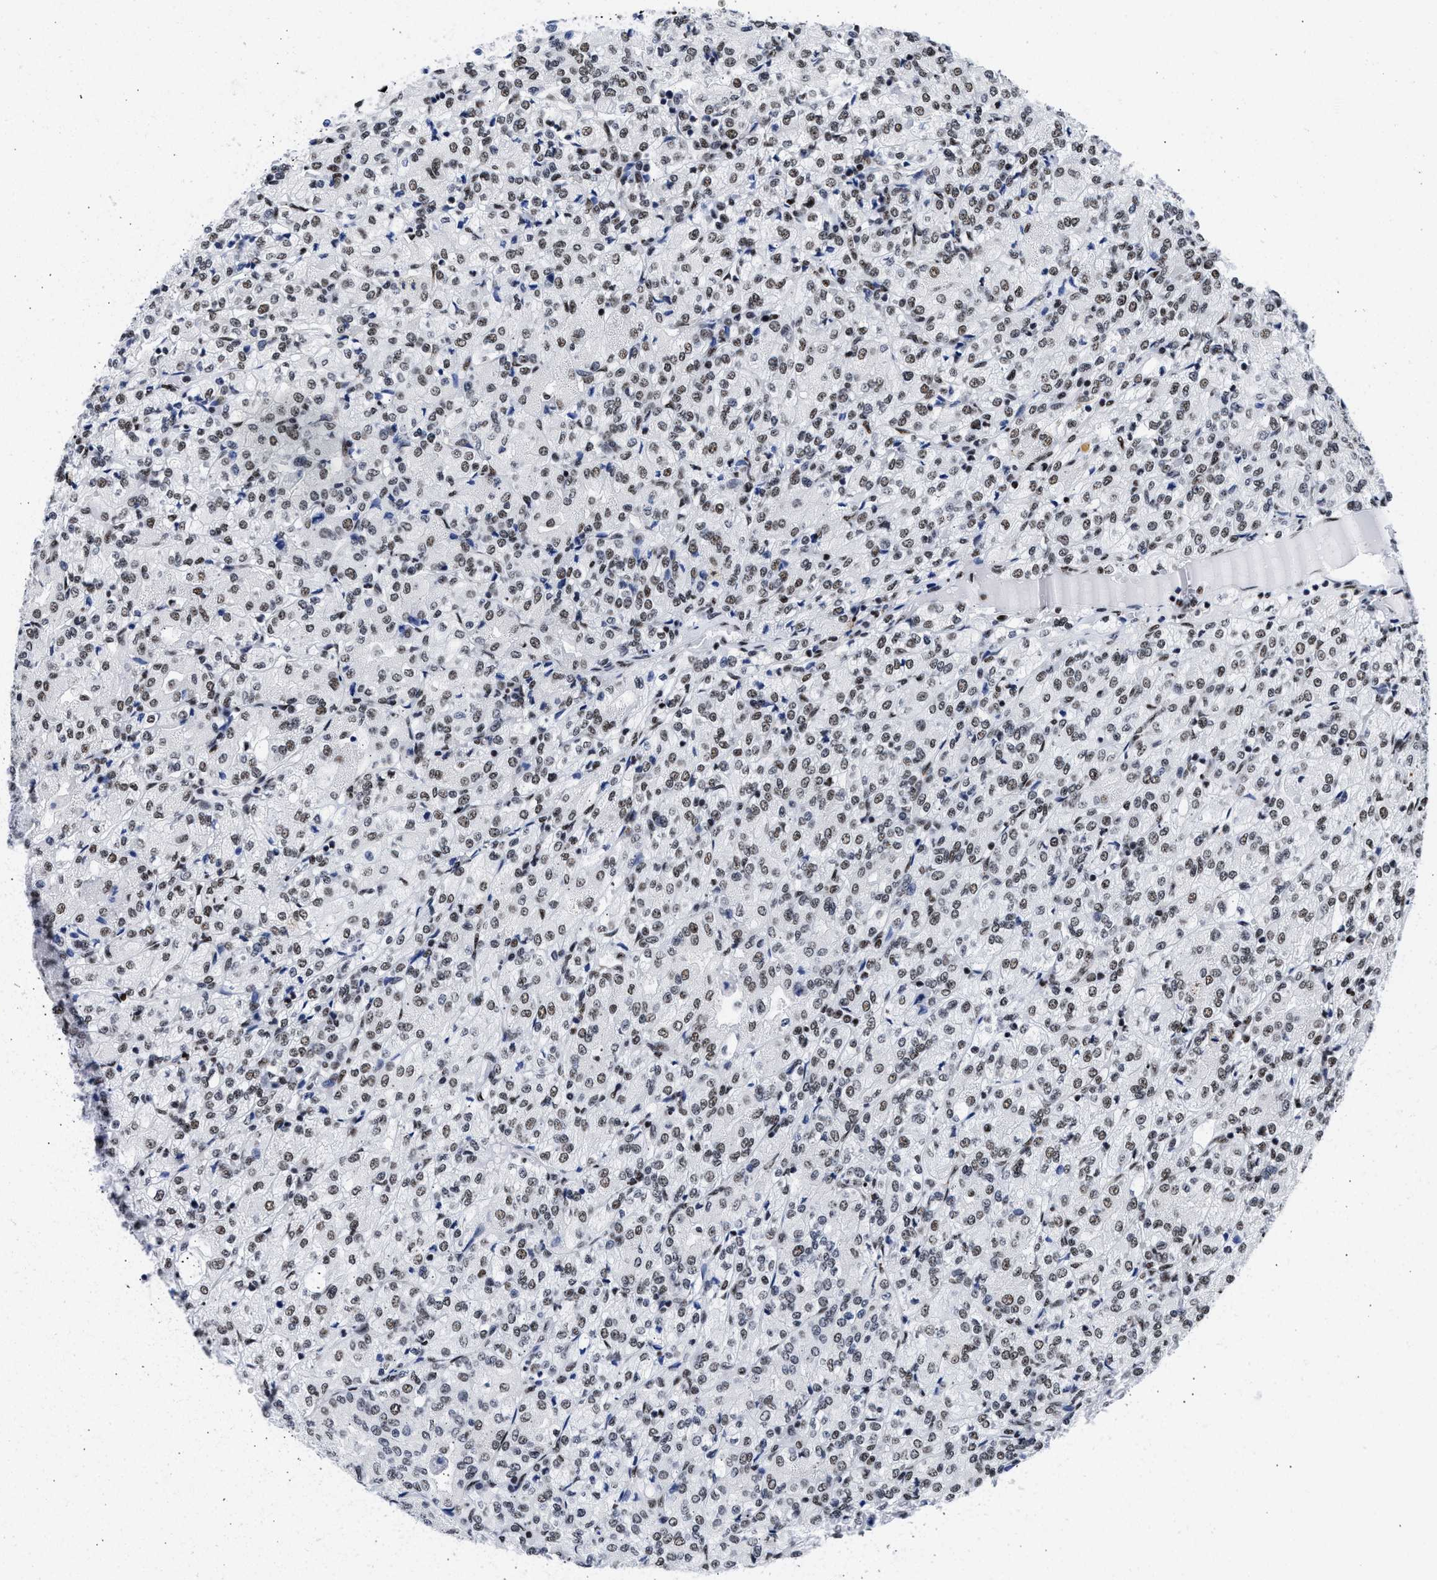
{"staining": {"intensity": "moderate", "quantity": ">75%", "location": "nuclear"}, "tissue": "renal cancer", "cell_type": "Tumor cells", "image_type": "cancer", "snomed": [{"axis": "morphology", "description": "Adenocarcinoma, NOS"}, {"axis": "topography", "description": "Kidney"}], "caption": "Immunohistochemical staining of human renal cancer displays medium levels of moderate nuclear protein staining in approximately >75% of tumor cells.", "gene": "RBM8A", "patient": {"sex": "male", "age": 77}}